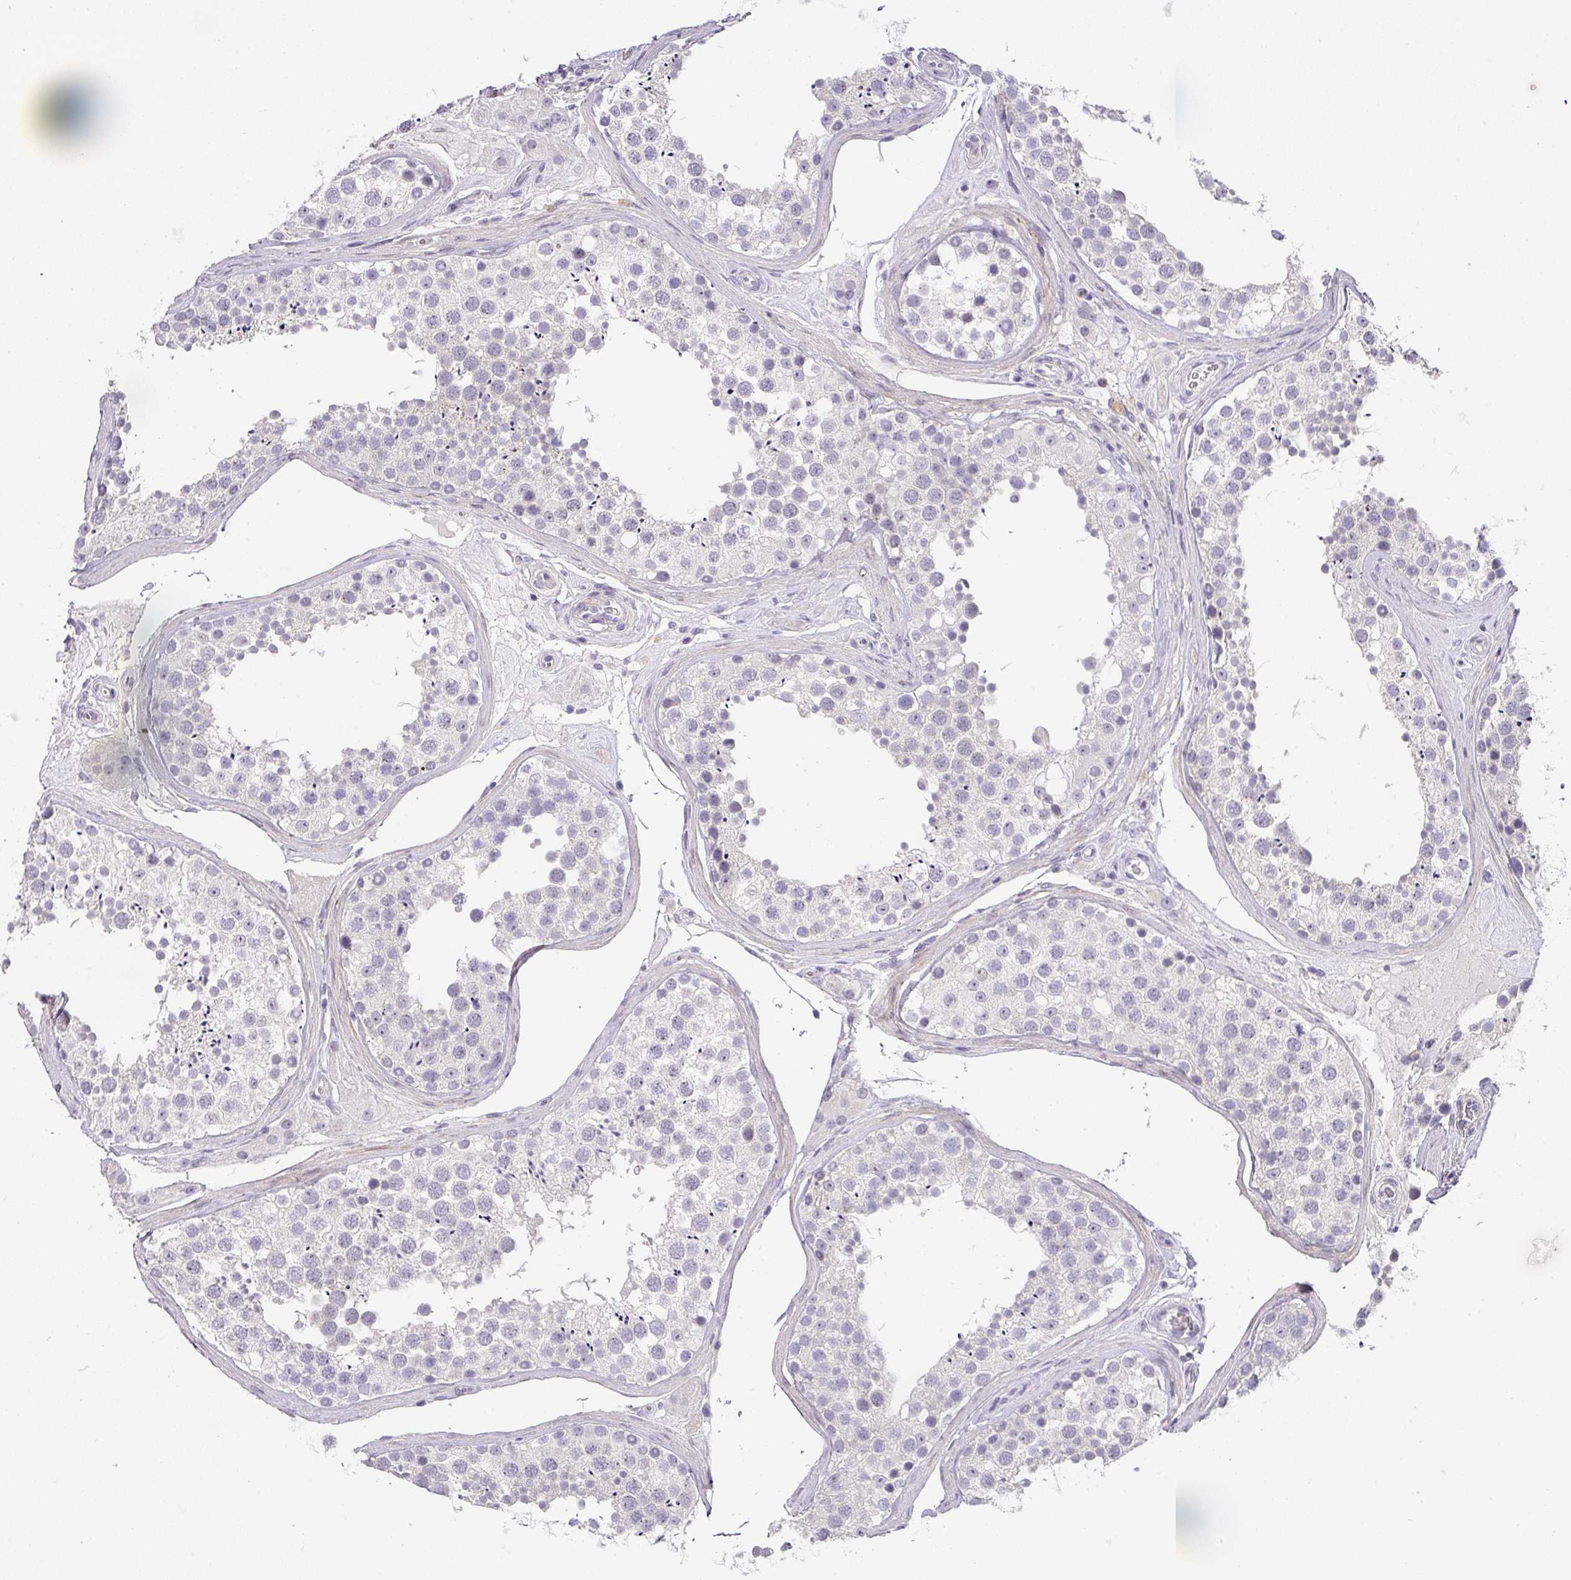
{"staining": {"intensity": "negative", "quantity": "none", "location": "none"}, "tissue": "testis", "cell_type": "Cells in seminiferous ducts", "image_type": "normal", "snomed": [{"axis": "morphology", "description": "Normal tissue, NOS"}, {"axis": "topography", "description": "Testis"}], "caption": "Histopathology image shows no significant protein expression in cells in seminiferous ducts of unremarkable testis. (DAB (3,3'-diaminobenzidine) IHC visualized using brightfield microscopy, high magnification).", "gene": "BTLA", "patient": {"sex": "male", "age": 46}}